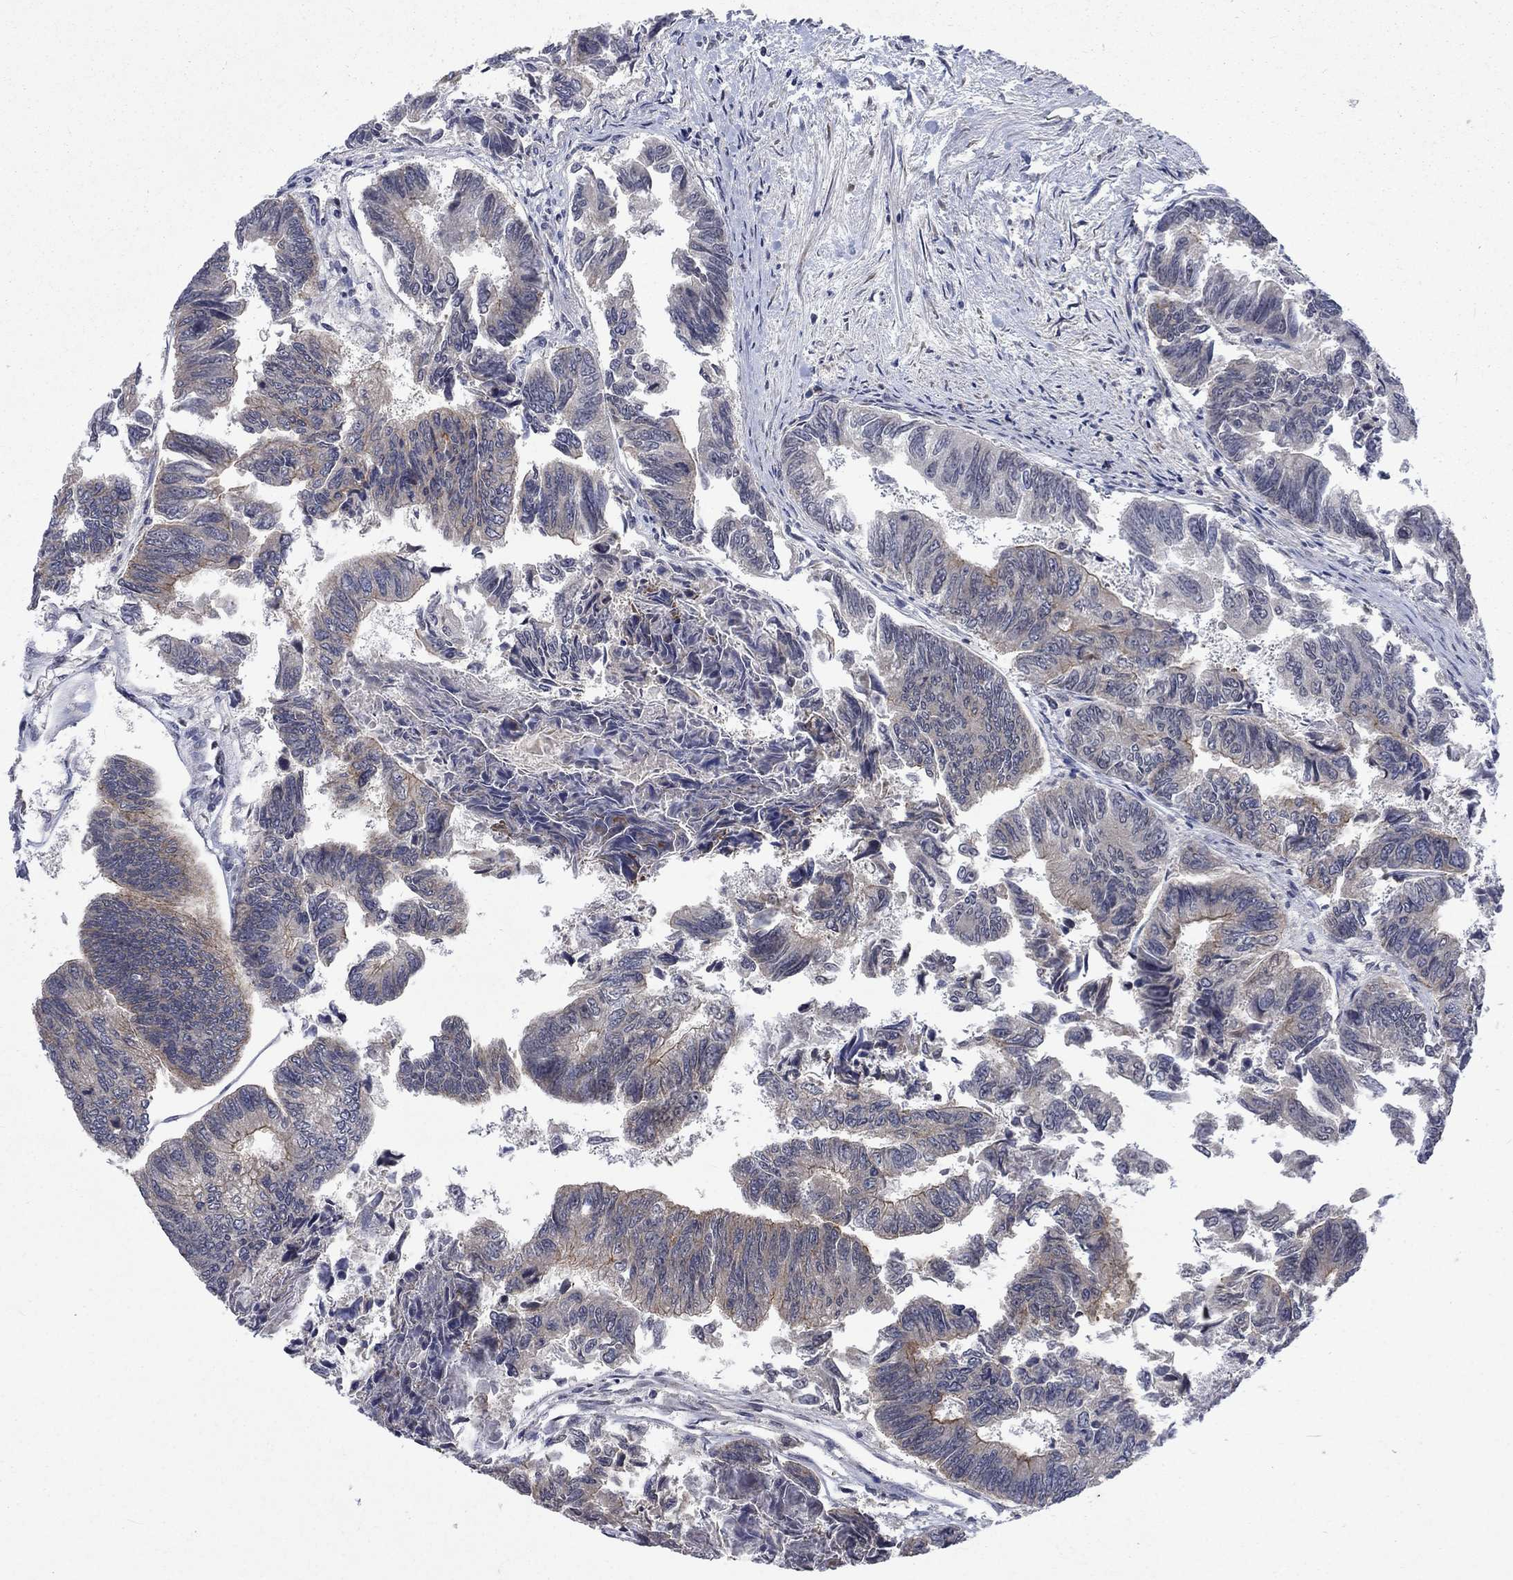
{"staining": {"intensity": "weak", "quantity": "<25%", "location": "cytoplasmic/membranous"}, "tissue": "colorectal cancer", "cell_type": "Tumor cells", "image_type": "cancer", "snomed": [{"axis": "morphology", "description": "Adenocarcinoma, NOS"}, {"axis": "topography", "description": "Colon"}], "caption": "This is an immunohistochemistry (IHC) micrograph of human colorectal cancer. There is no expression in tumor cells.", "gene": "PPP1R9A", "patient": {"sex": "female", "age": 65}}